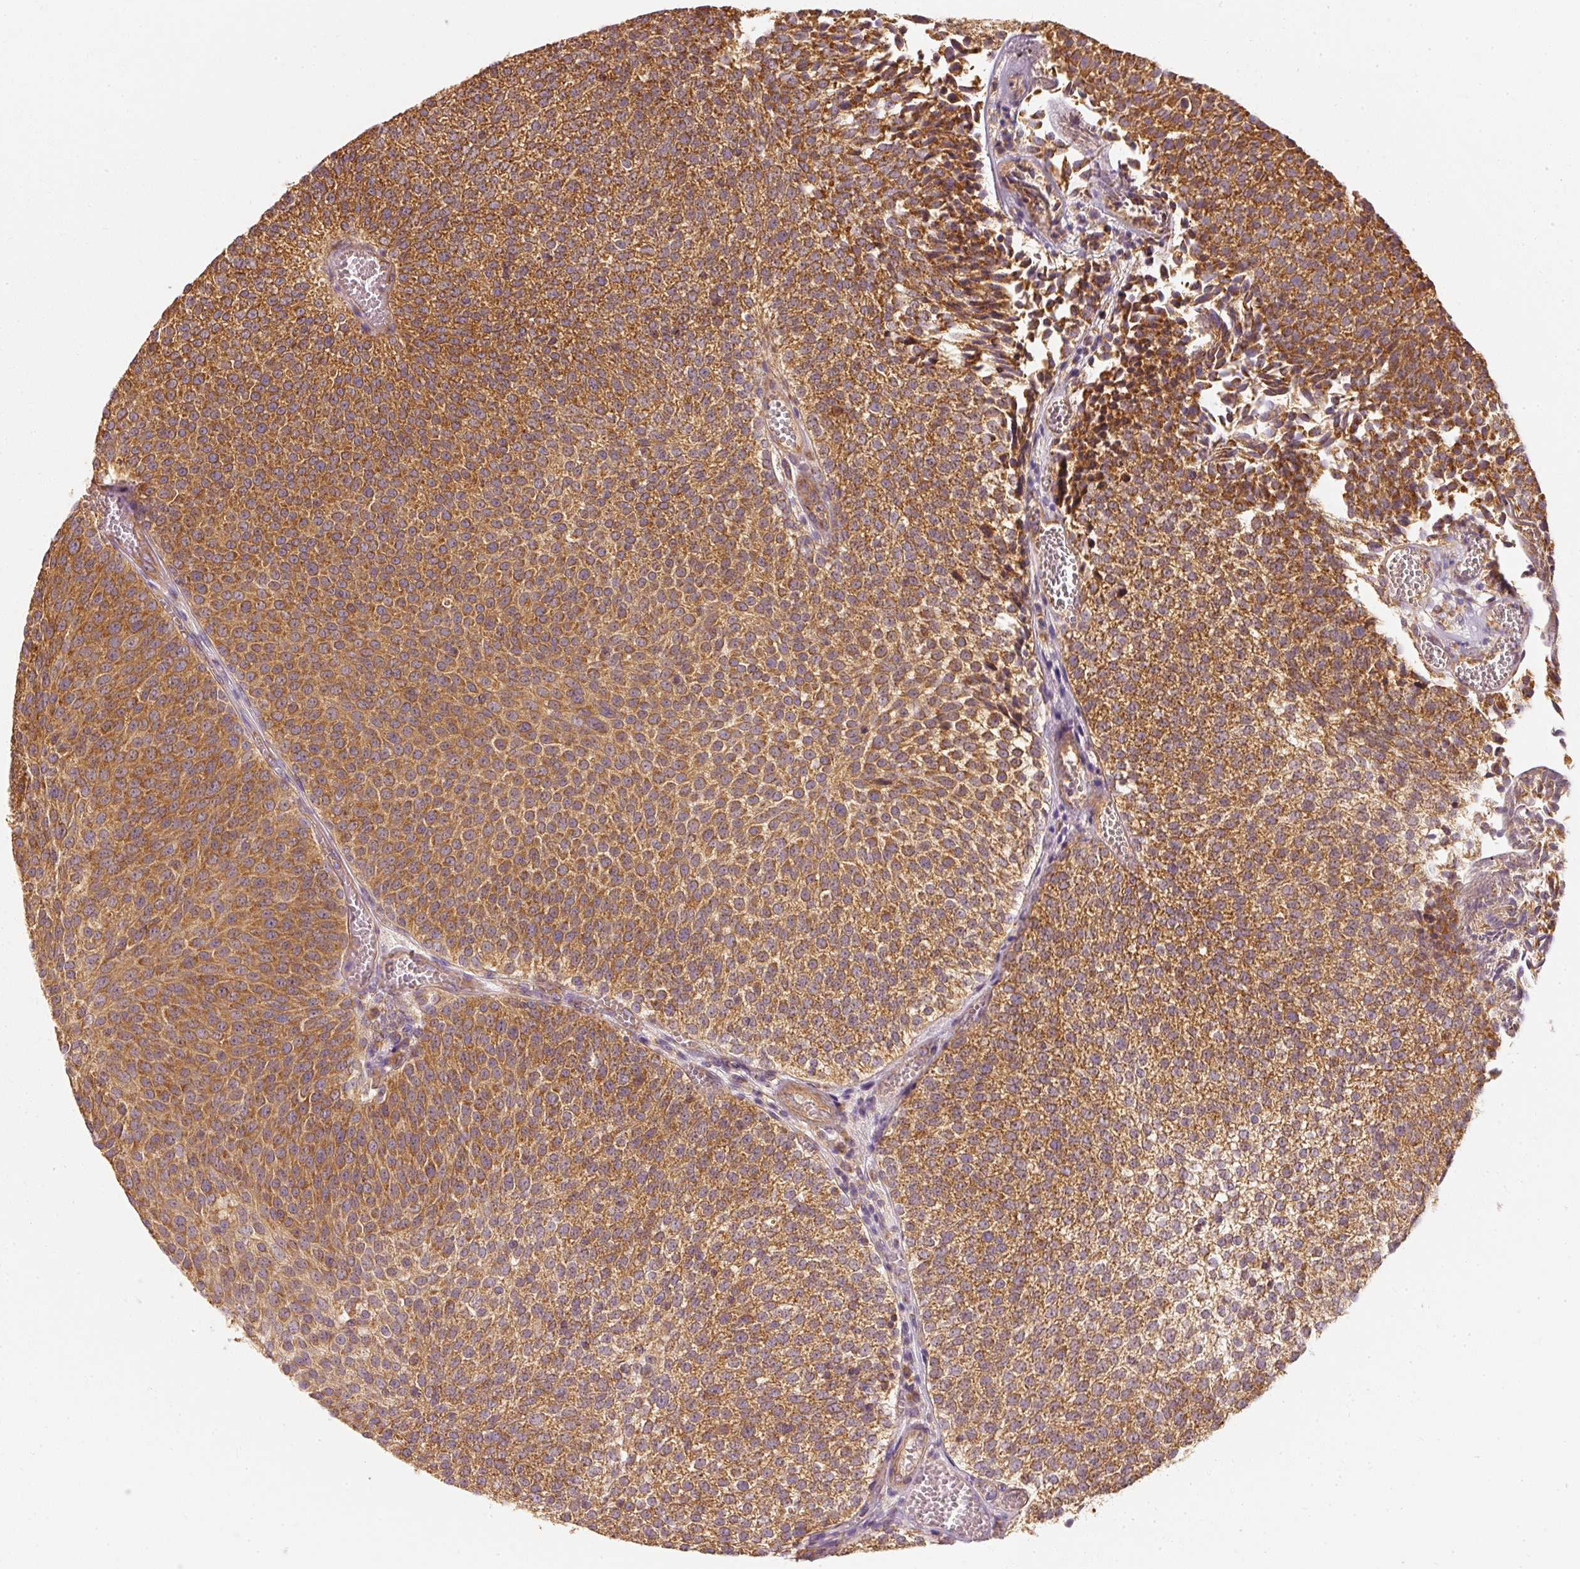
{"staining": {"intensity": "strong", "quantity": ">75%", "location": "cytoplasmic/membranous"}, "tissue": "urothelial cancer", "cell_type": "Tumor cells", "image_type": "cancer", "snomed": [{"axis": "morphology", "description": "Urothelial carcinoma, Low grade"}, {"axis": "topography", "description": "Urinary bladder"}], "caption": "Urothelial cancer tissue reveals strong cytoplasmic/membranous expression in about >75% of tumor cells, visualized by immunohistochemistry.", "gene": "TOMM40", "patient": {"sex": "female", "age": 79}}